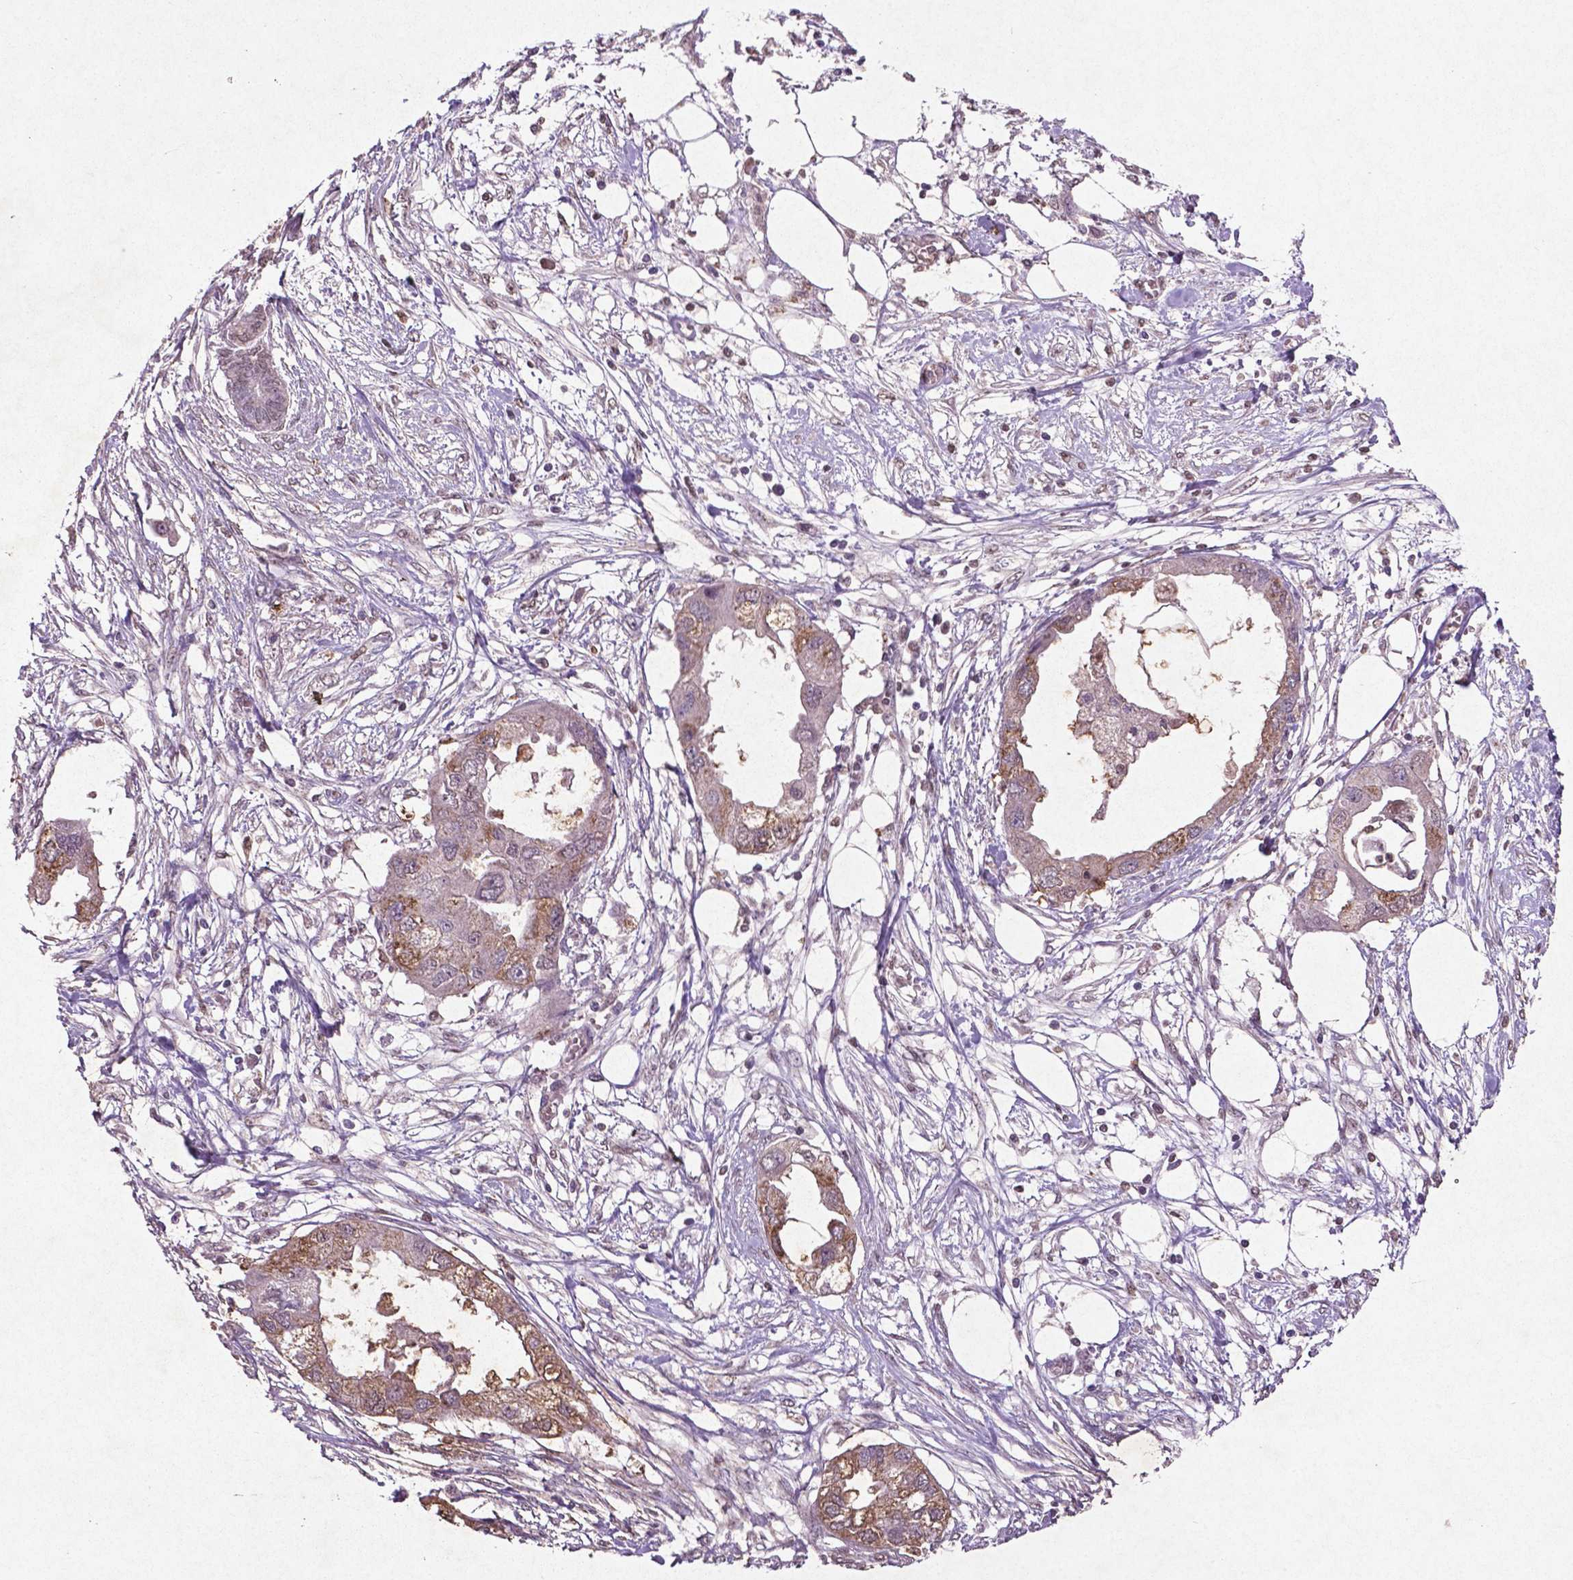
{"staining": {"intensity": "moderate", "quantity": "25%-75%", "location": "cytoplasmic/membranous"}, "tissue": "endometrial cancer", "cell_type": "Tumor cells", "image_type": "cancer", "snomed": [{"axis": "morphology", "description": "Adenocarcinoma, NOS"}, {"axis": "morphology", "description": "Adenocarcinoma, metastatic, NOS"}, {"axis": "topography", "description": "Adipose tissue"}, {"axis": "topography", "description": "Endometrium"}], "caption": "A micrograph showing moderate cytoplasmic/membranous expression in approximately 25%-75% of tumor cells in endometrial cancer (metastatic adenocarcinoma), as visualized by brown immunohistochemical staining.", "gene": "MTOR", "patient": {"sex": "female", "age": 67}}